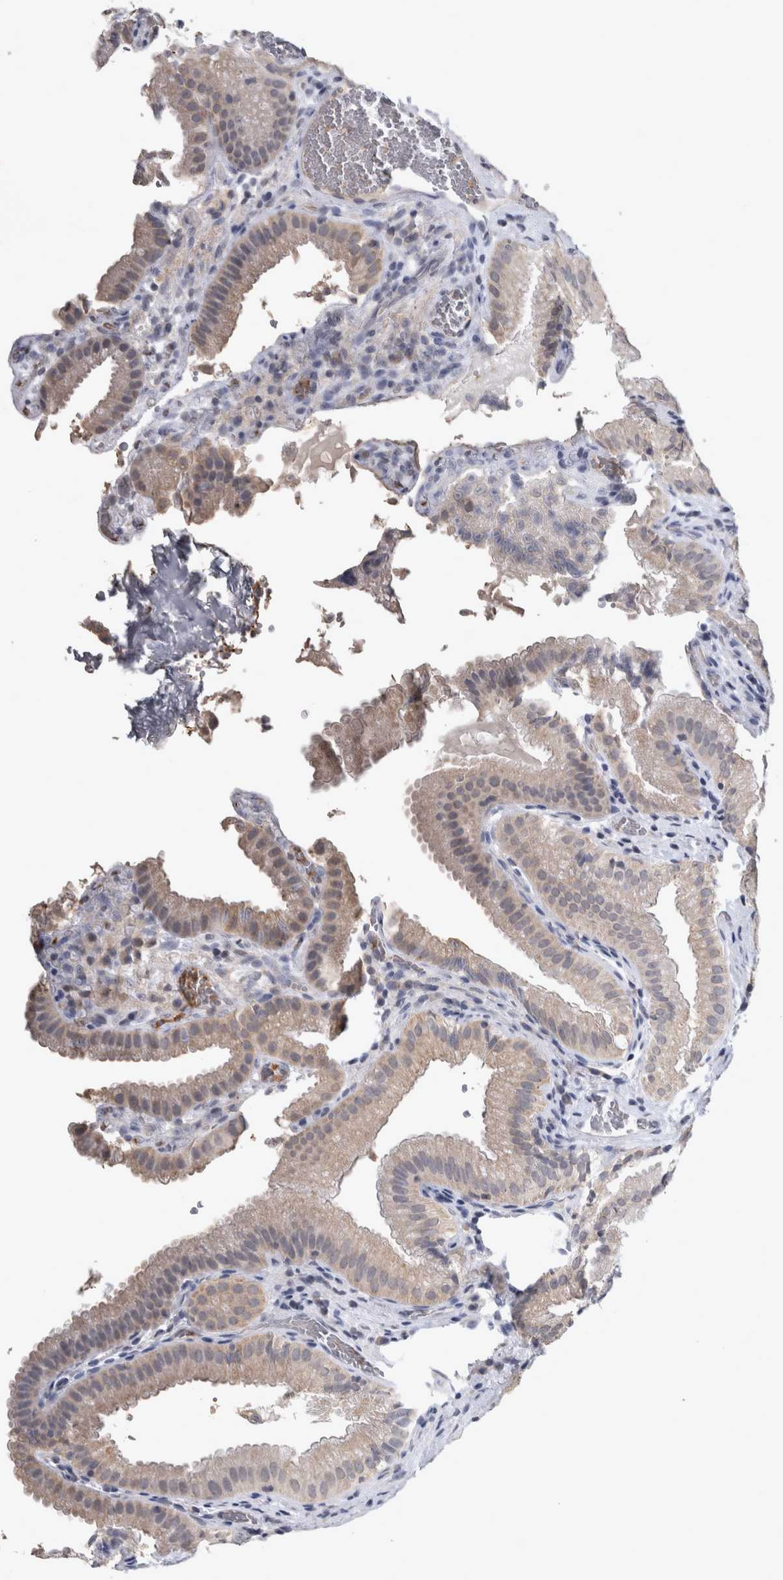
{"staining": {"intensity": "weak", "quantity": ">75%", "location": "cytoplasmic/membranous"}, "tissue": "gallbladder", "cell_type": "Glandular cells", "image_type": "normal", "snomed": [{"axis": "morphology", "description": "Normal tissue, NOS"}, {"axis": "topography", "description": "Gallbladder"}], "caption": "Protein expression analysis of benign human gallbladder reveals weak cytoplasmic/membranous expression in approximately >75% of glandular cells. (DAB IHC with brightfield microscopy, high magnification).", "gene": "WNT7A", "patient": {"sex": "female", "age": 30}}